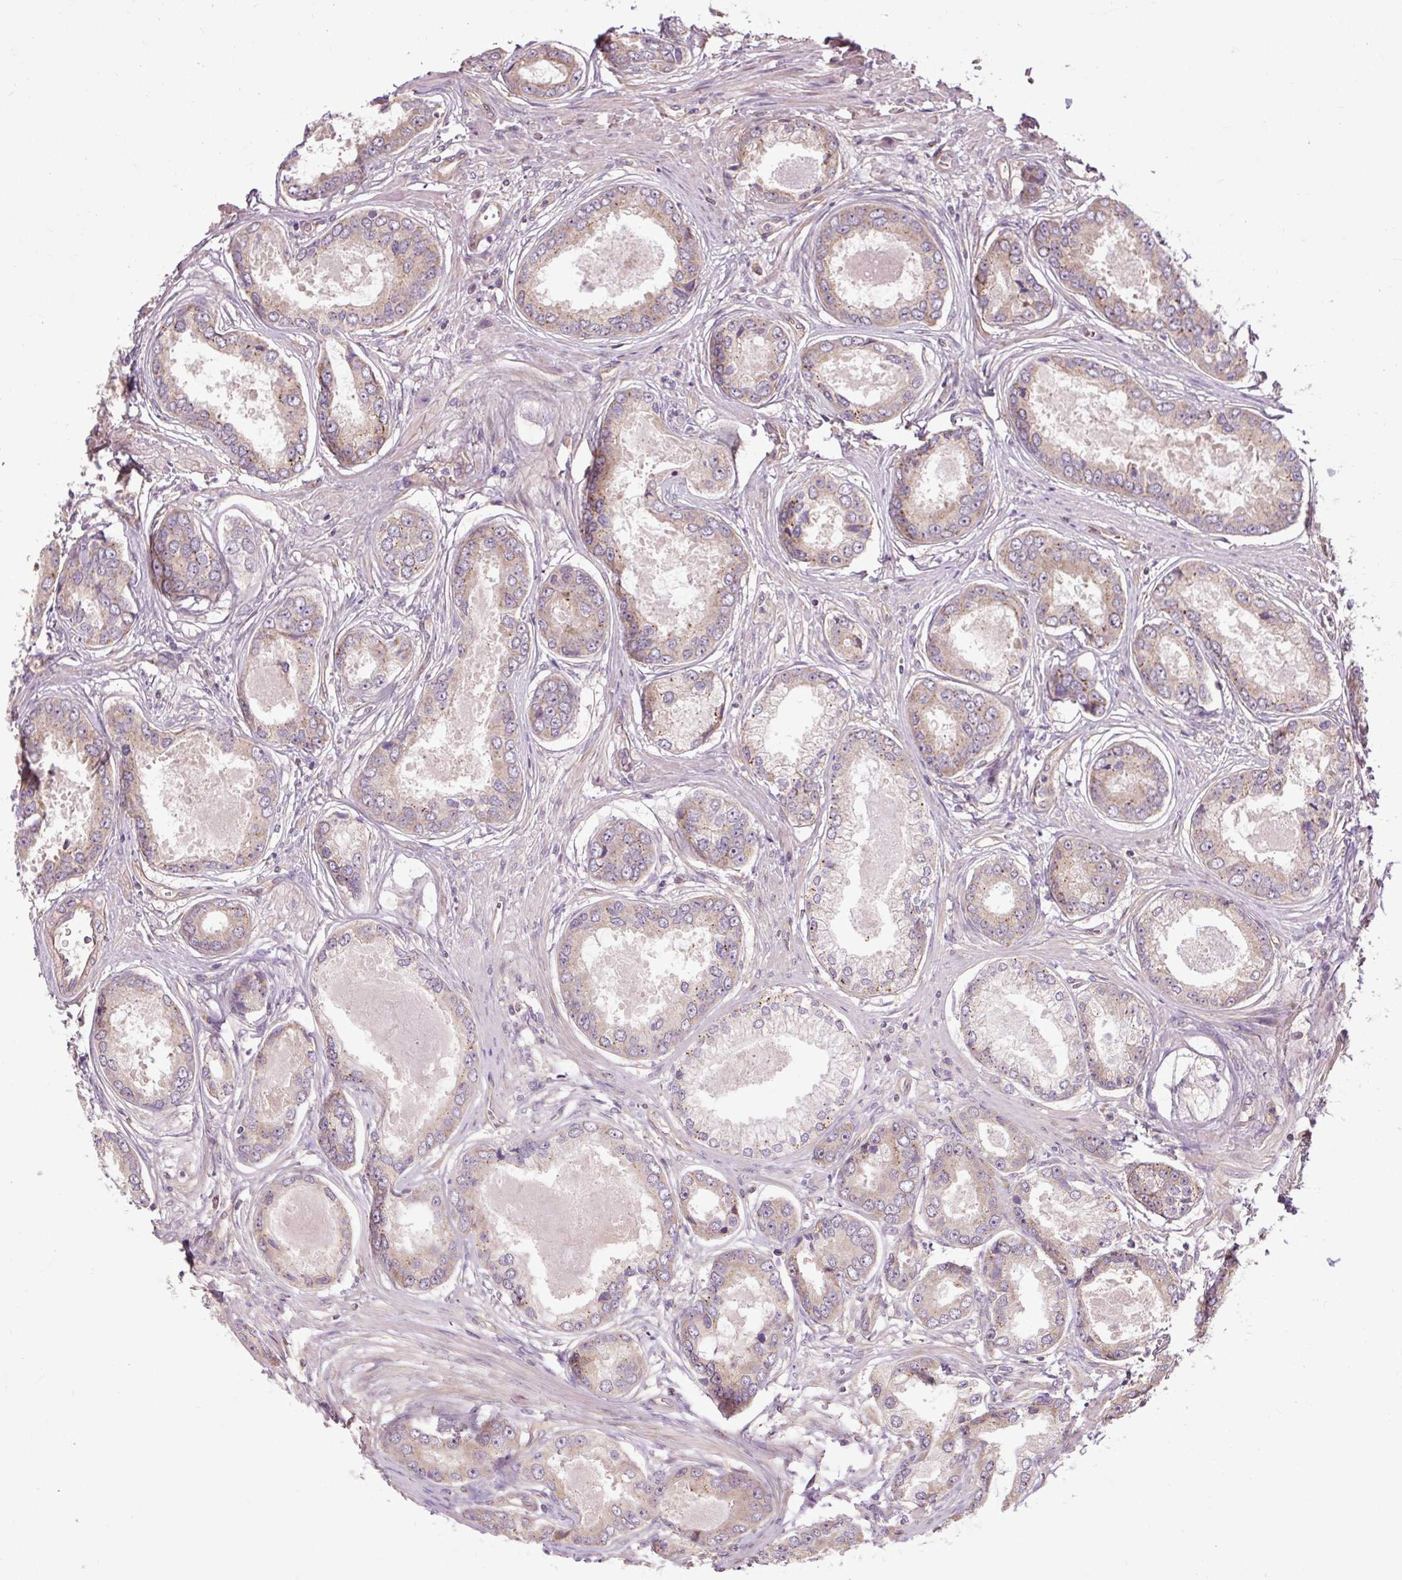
{"staining": {"intensity": "weak", "quantity": ">75%", "location": "cytoplasmic/membranous"}, "tissue": "prostate cancer", "cell_type": "Tumor cells", "image_type": "cancer", "snomed": [{"axis": "morphology", "description": "Adenocarcinoma, Low grade"}, {"axis": "topography", "description": "Prostate"}], "caption": "Immunohistochemical staining of prostate adenocarcinoma (low-grade) shows weak cytoplasmic/membranous protein positivity in about >75% of tumor cells.", "gene": "FLRT1", "patient": {"sex": "male", "age": 68}}